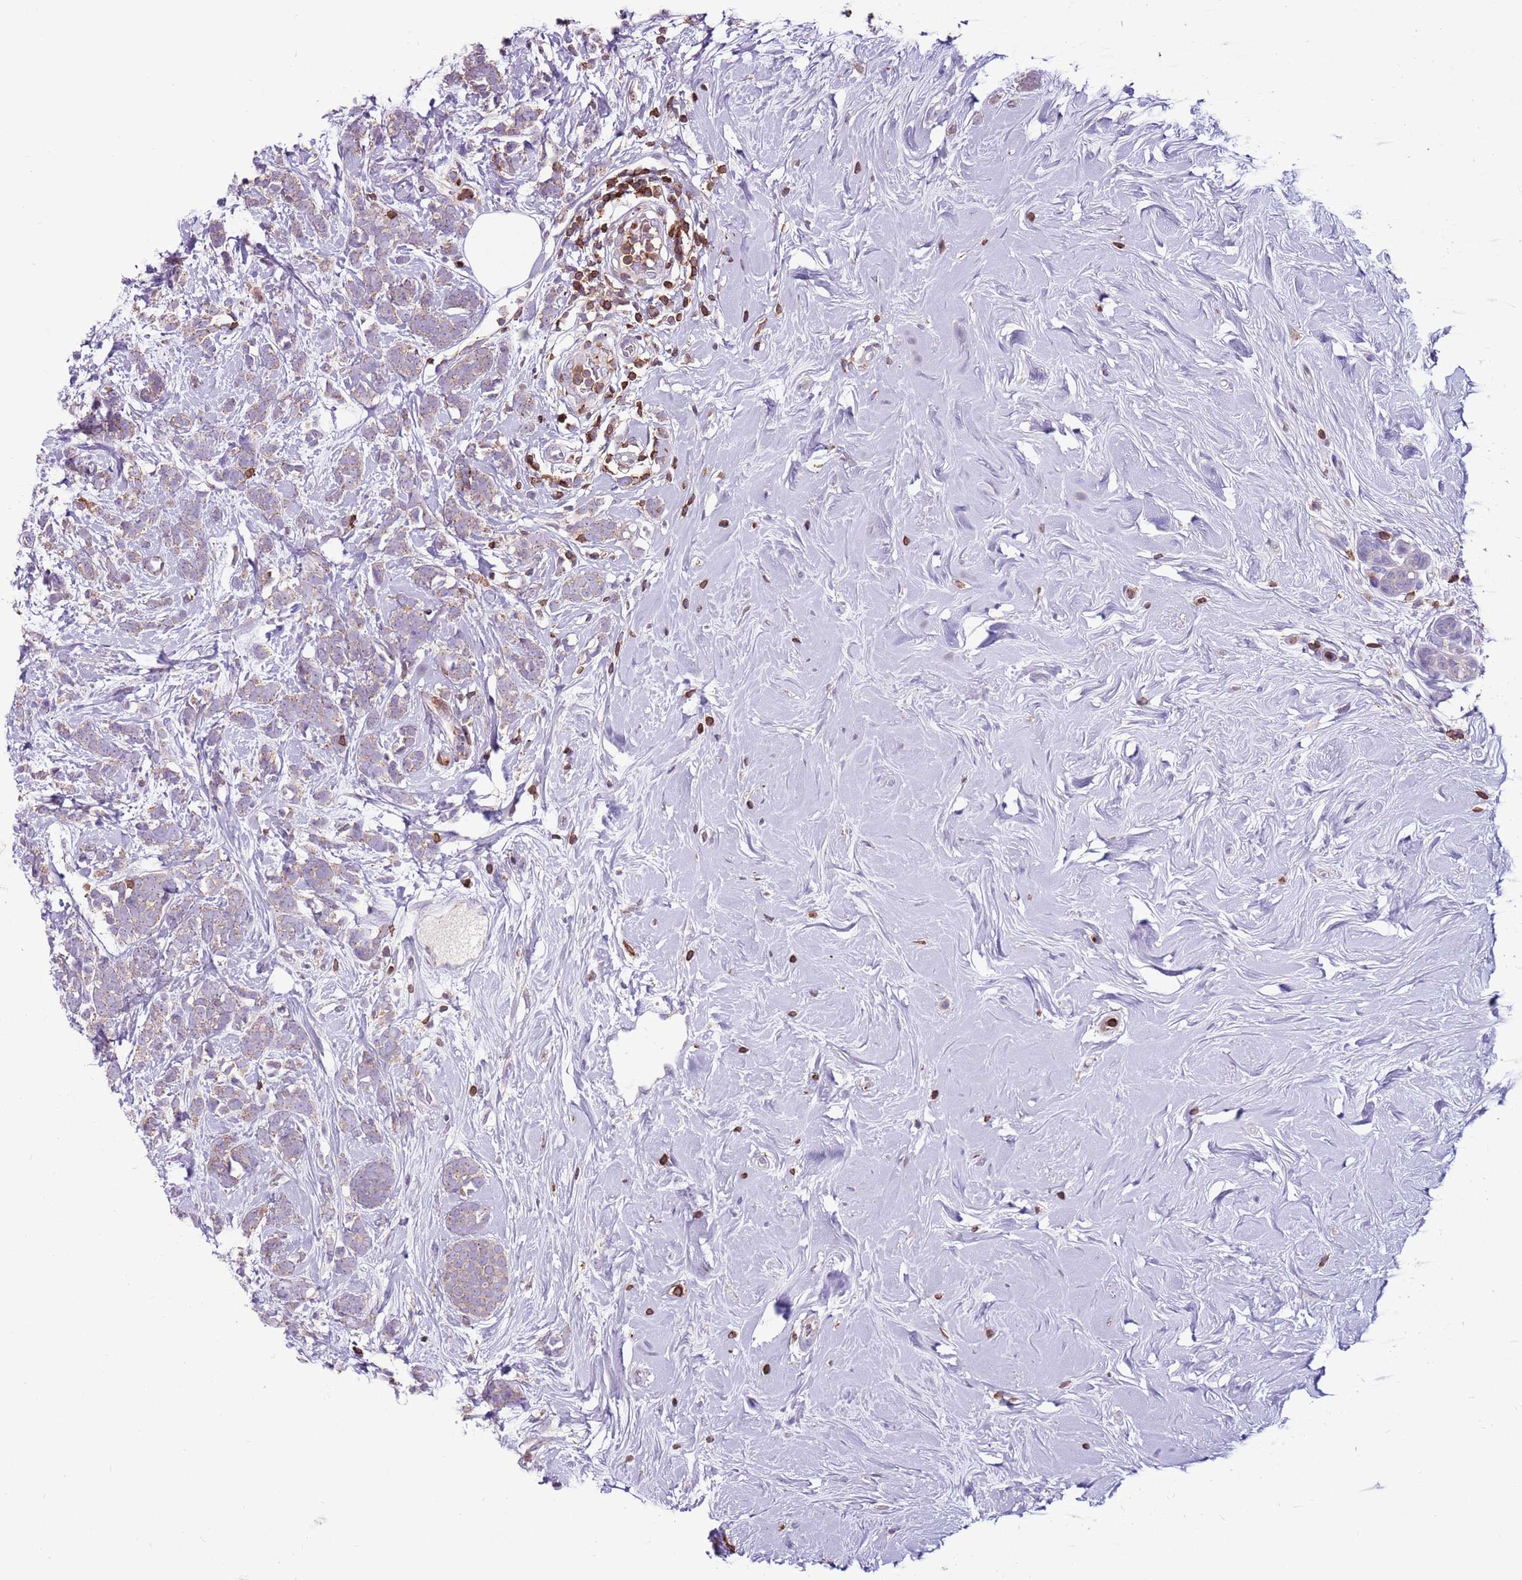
{"staining": {"intensity": "weak", "quantity": "25%-75%", "location": "cytoplasmic/membranous"}, "tissue": "breast cancer", "cell_type": "Tumor cells", "image_type": "cancer", "snomed": [{"axis": "morphology", "description": "Lobular carcinoma"}, {"axis": "topography", "description": "Breast"}], "caption": "High-power microscopy captured an IHC histopathology image of breast cancer, revealing weak cytoplasmic/membranous positivity in approximately 25%-75% of tumor cells.", "gene": "ZSWIM1", "patient": {"sex": "female", "age": 58}}